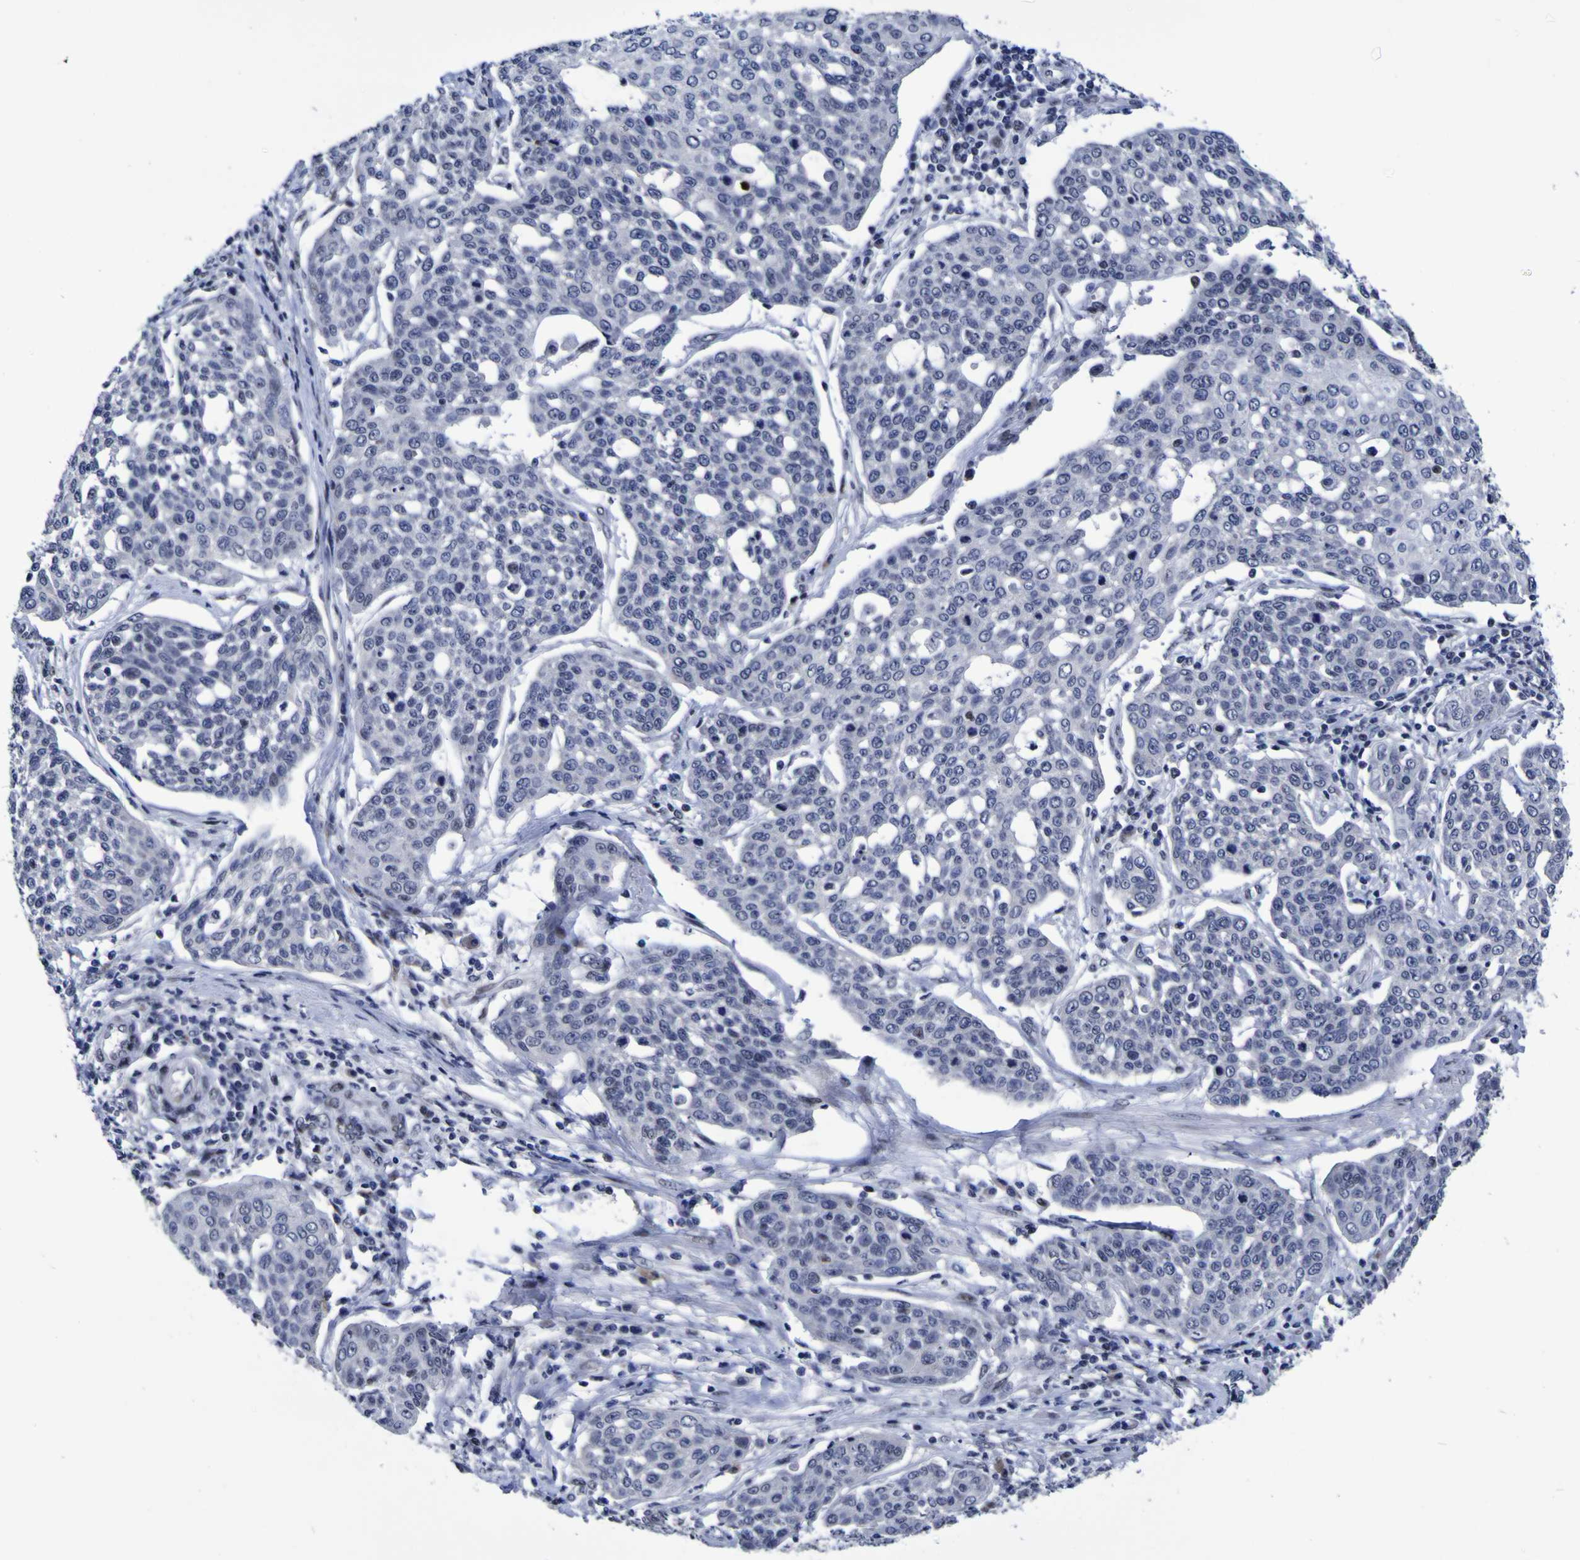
{"staining": {"intensity": "weak", "quantity": "<25%", "location": "nuclear"}, "tissue": "cervical cancer", "cell_type": "Tumor cells", "image_type": "cancer", "snomed": [{"axis": "morphology", "description": "Squamous cell carcinoma, NOS"}, {"axis": "topography", "description": "Cervix"}], "caption": "Immunohistochemistry (IHC) photomicrograph of human cervical cancer (squamous cell carcinoma) stained for a protein (brown), which reveals no positivity in tumor cells.", "gene": "MBD3", "patient": {"sex": "female", "age": 34}}